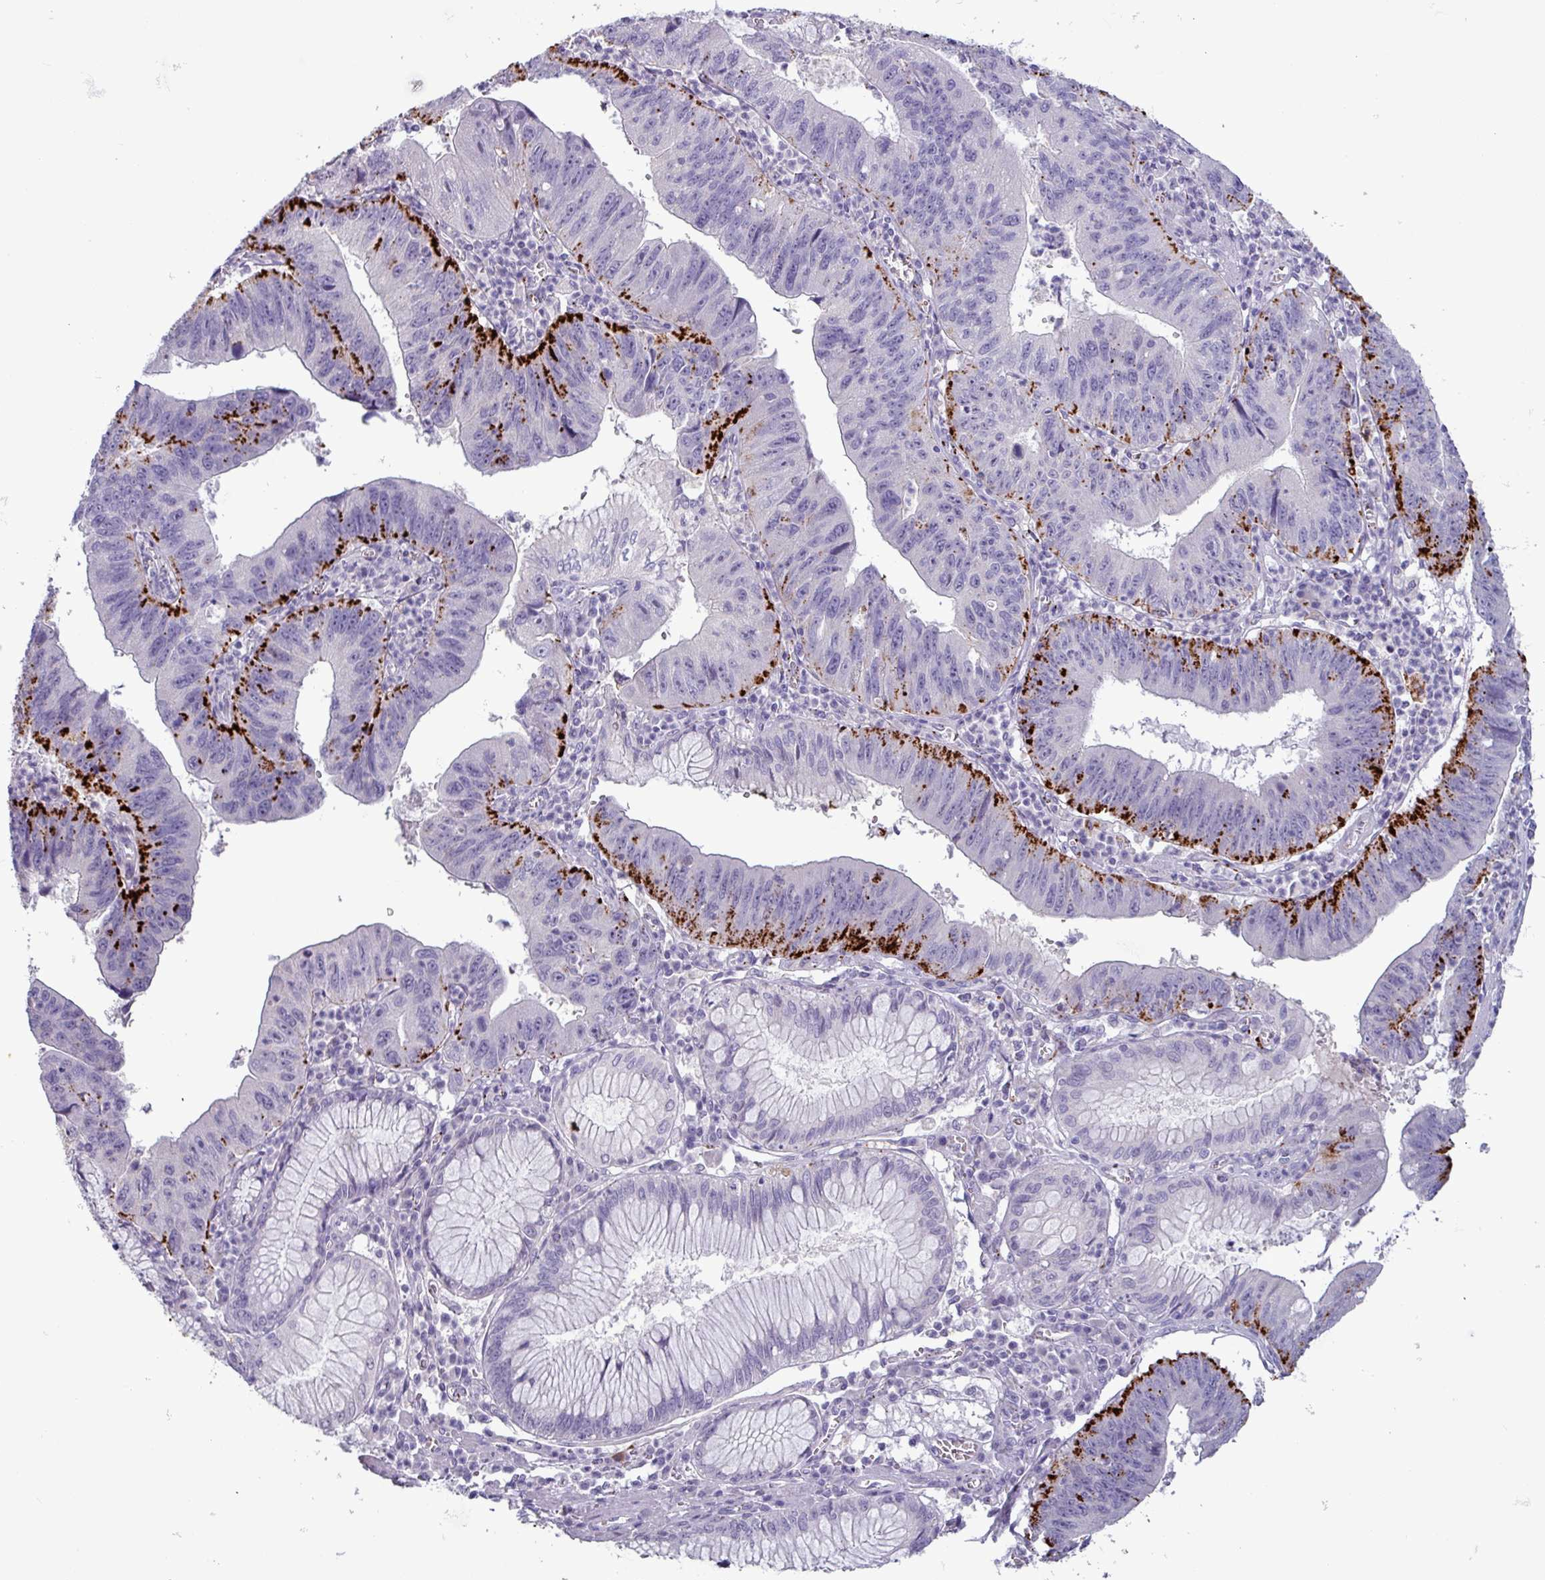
{"staining": {"intensity": "strong", "quantity": "25%-75%", "location": "cytoplasmic/membranous"}, "tissue": "stomach cancer", "cell_type": "Tumor cells", "image_type": "cancer", "snomed": [{"axis": "morphology", "description": "Adenocarcinoma, NOS"}, {"axis": "topography", "description": "Stomach"}], "caption": "Immunohistochemistry (IHC) of human stomach cancer displays high levels of strong cytoplasmic/membranous positivity in approximately 25%-75% of tumor cells.", "gene": "PLIN2", "patient": {"sex": "male", "age": 59}}